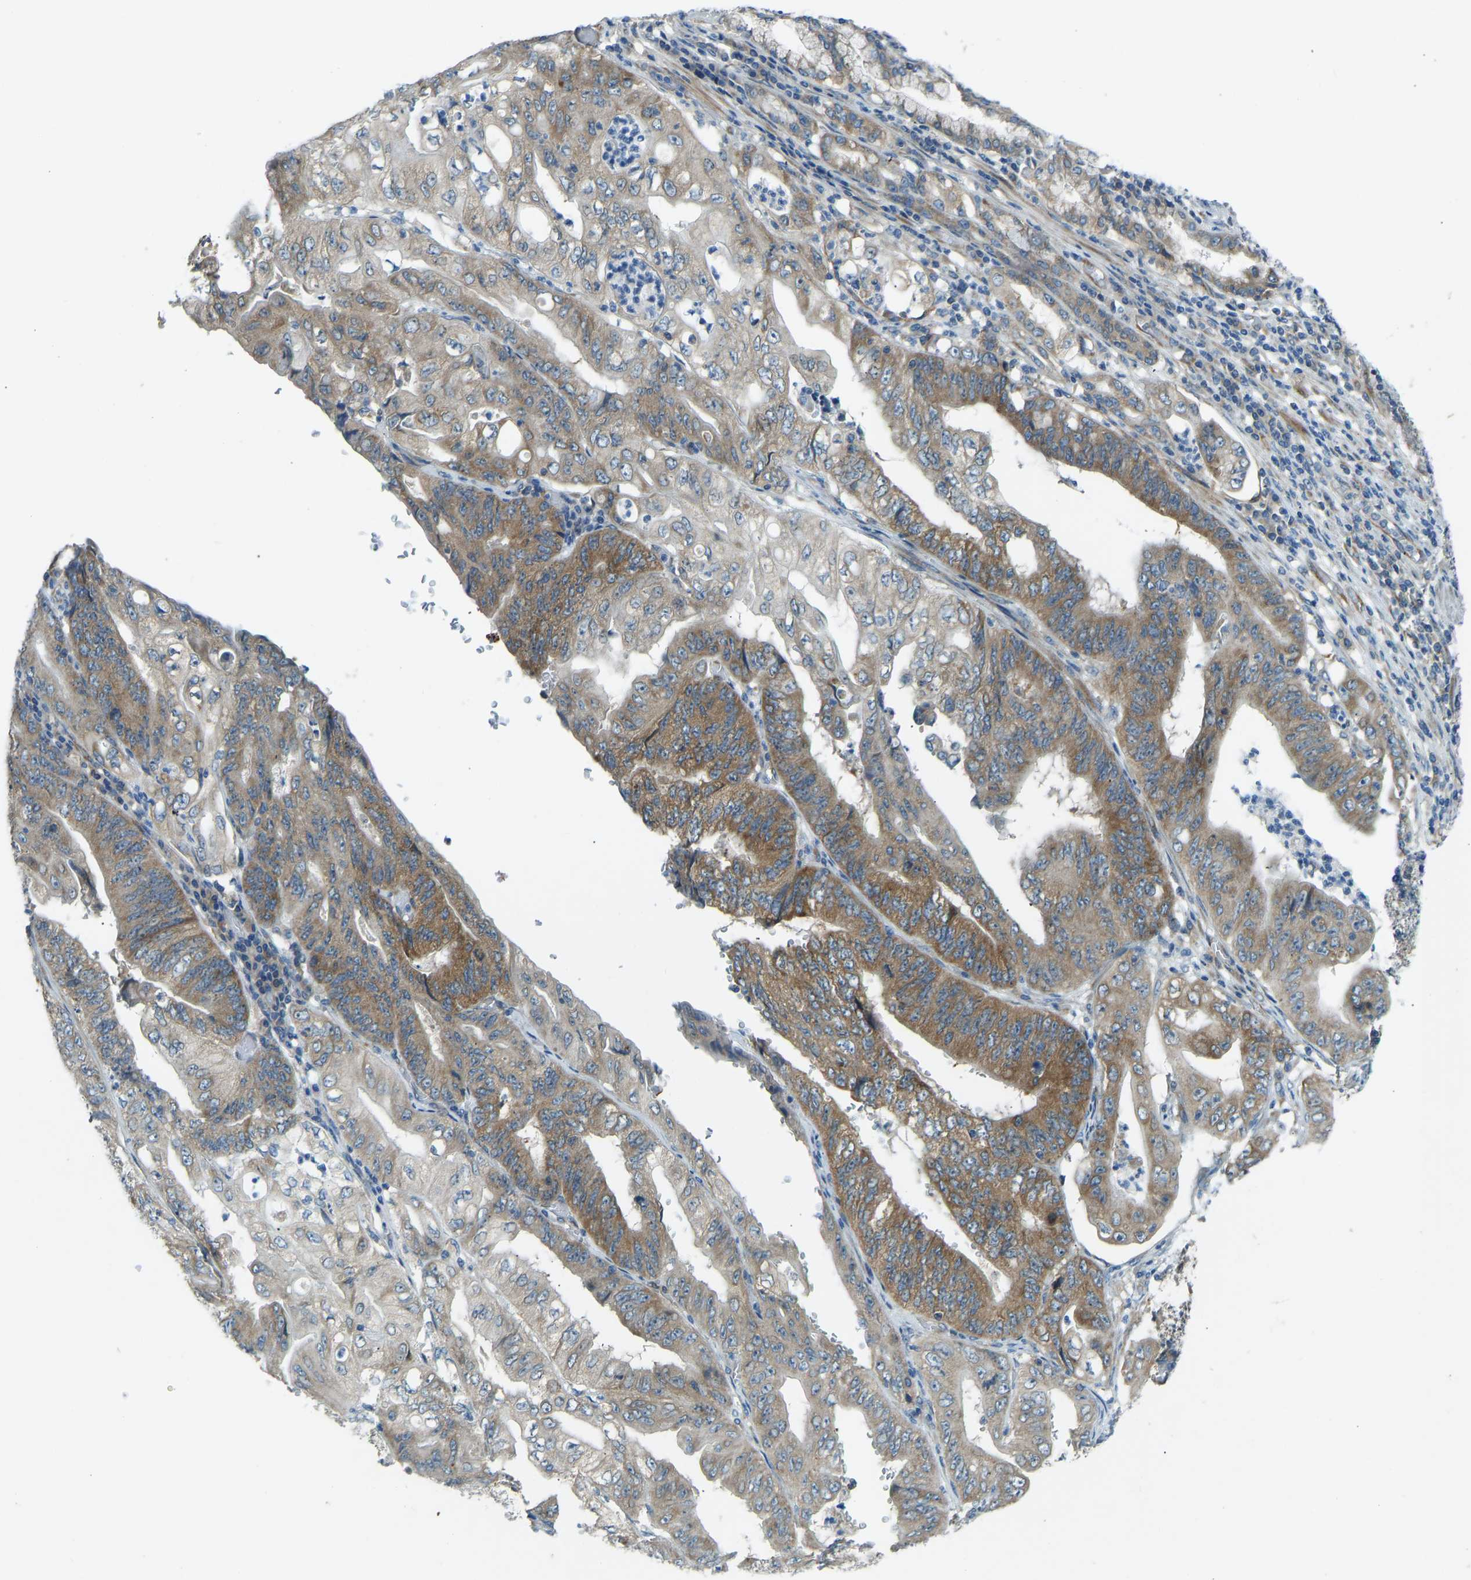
{"staining": {"intensity": "moderate", "quantity": ">75%", "location": "cytoplasmic/membranous"}, "tissue": "stomach cancer", "cell_type": "Tumor cells", "image_type": "cancer", "snomed": [{"axis": "morphology", "description": "Adenocarcinoma, NOS"}, {"axis": "topography", "description": "Stomach"}], "caption": "DAB (3,3'-diaminobenzidine) immunohistochemical staining of human stomach cancer shows moderate cytoplasmic/membranous protein expression in about >75% of tumor cells.", "gene": "STAU2", "patient": {"sex": "female", "age": 73}}